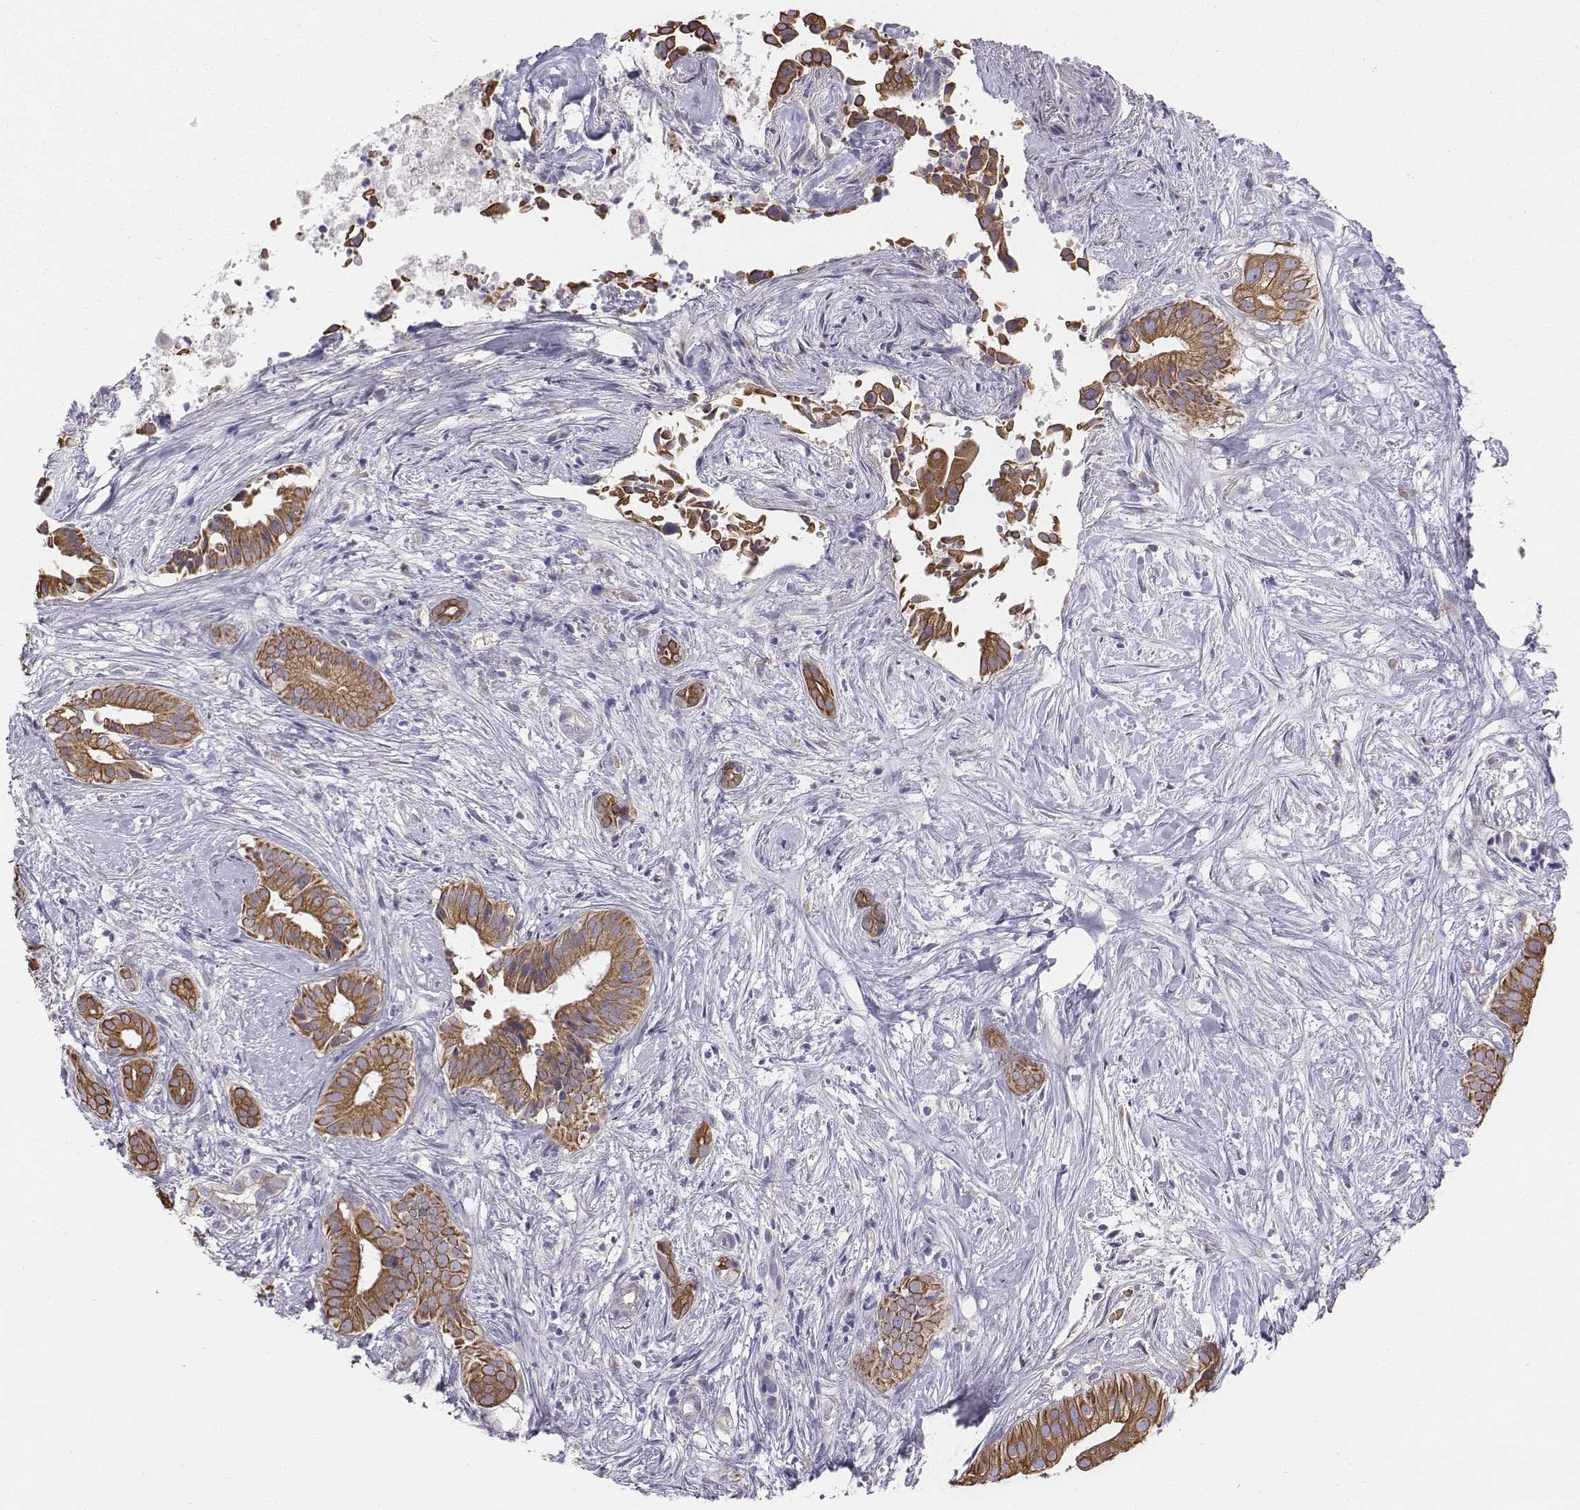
{"staining": {"intensity": "moderate", "quantity": ">75%", "location": "cytoplasmic/membranous"}, "tissue": "pancreatic cancer", "cell_type": "Tumor cells", "image_type": "cancer", "snomed": [{"axis": "morphology", "description": "Adenocarcinoma, NOS"}, {"axis": "topography", "description": "Pancreas"}], "caption": "Pancreatic cancer was stained to show a protein in brown. There is medium levels of moderate cytoplasmic/membranous expression in about >75% of tumor cells.", "gene": "CHST14", "patient": {"sex": "male", "age": 61}}